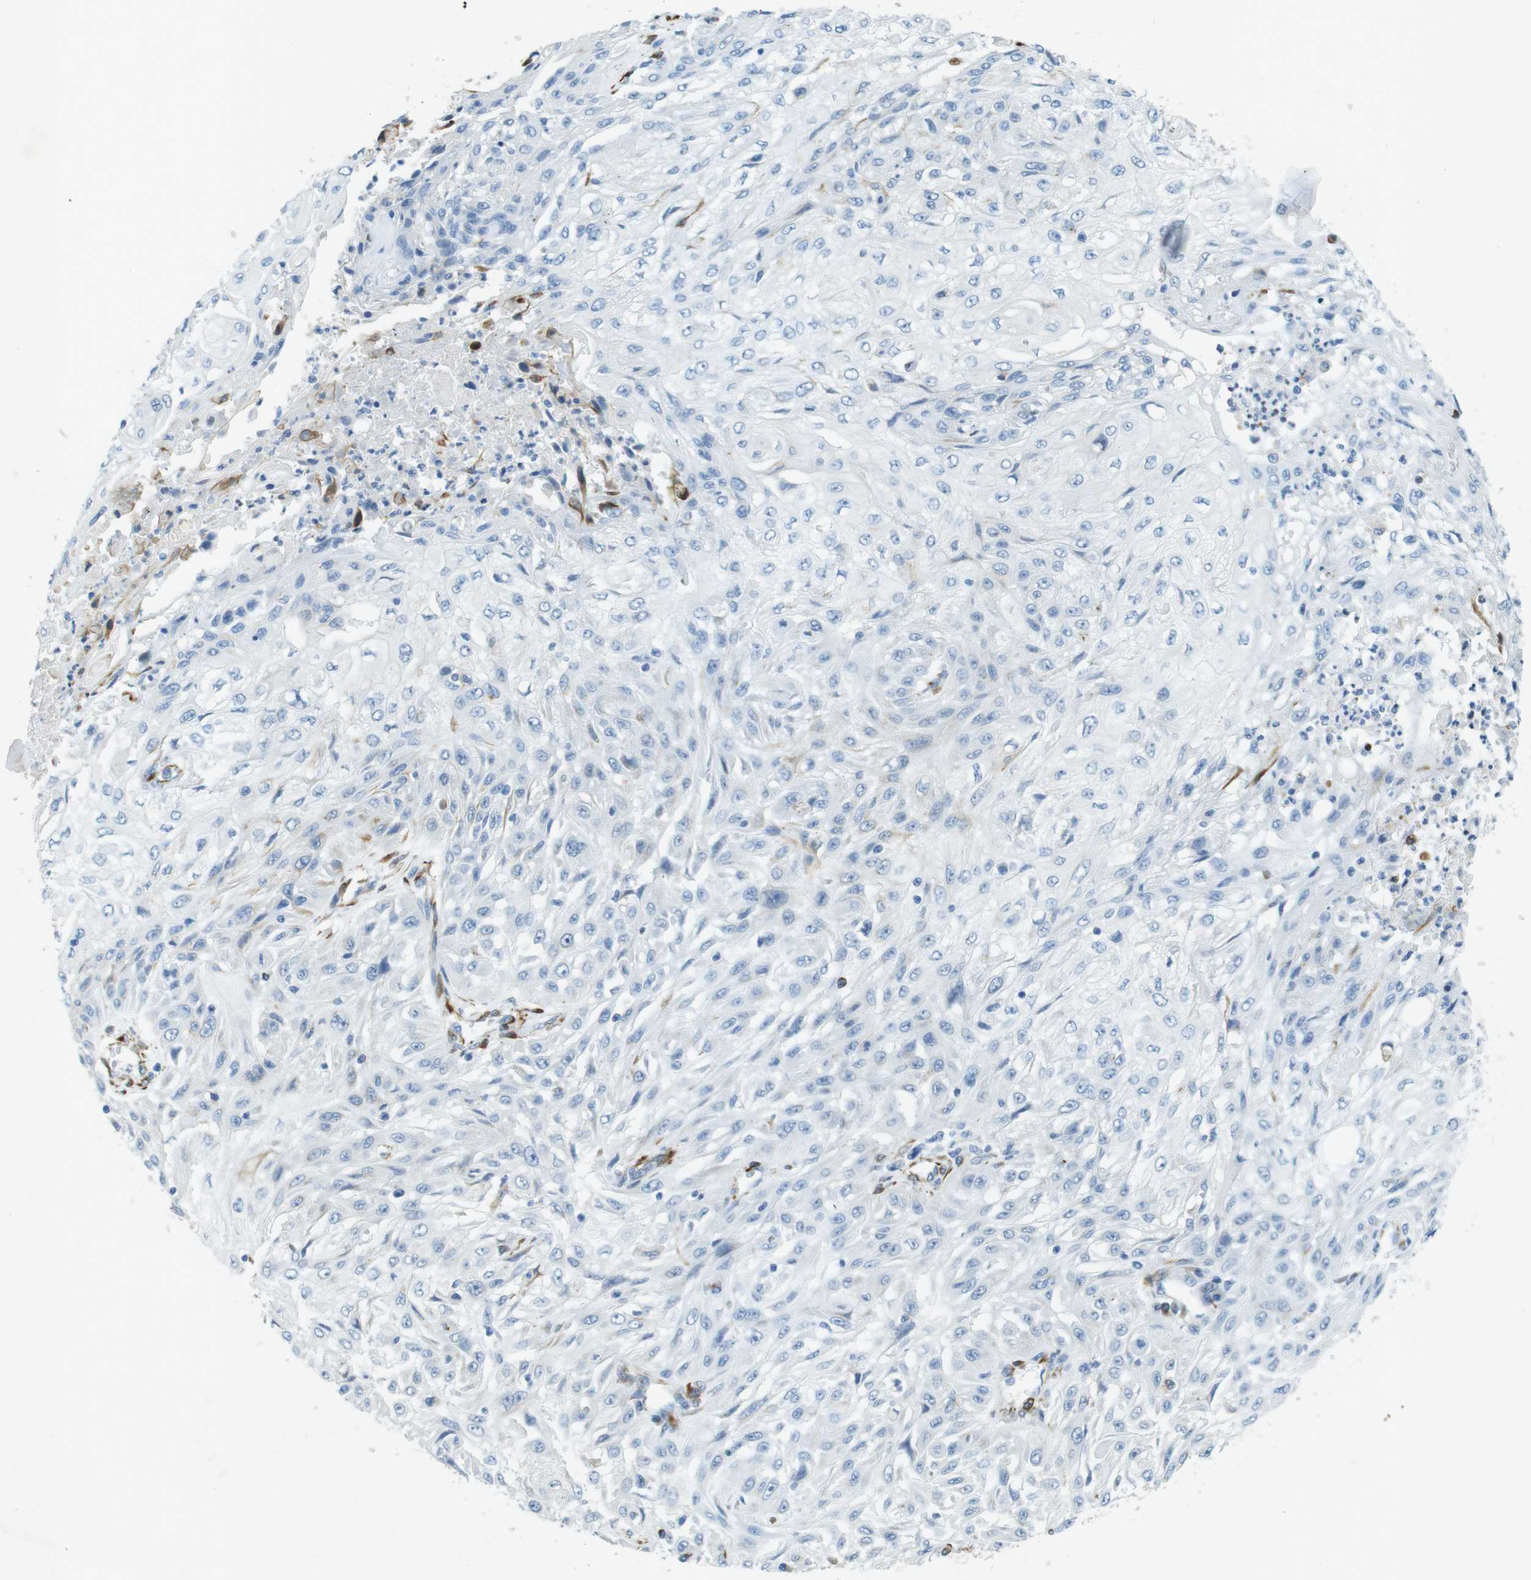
{"staining": {"intensity": "negative", "quantity": "none", "location": "none"}, "tissue": "skin cancer", "cell_type": "Tumor cells", "image_type": "cancer", "snomed": [{"axis": "morphology", "description": "Squamous cell carcinoma, NOS"}, {"axis": "topography", "description": "Skin"}], "caption": "The immunohistochemistry image has no significant positivity in tumor cells of skin cancer (squamous cell carcinoma) tissue.", "gene": "CD320", "patient": {"sex": "male", "age": 75}}